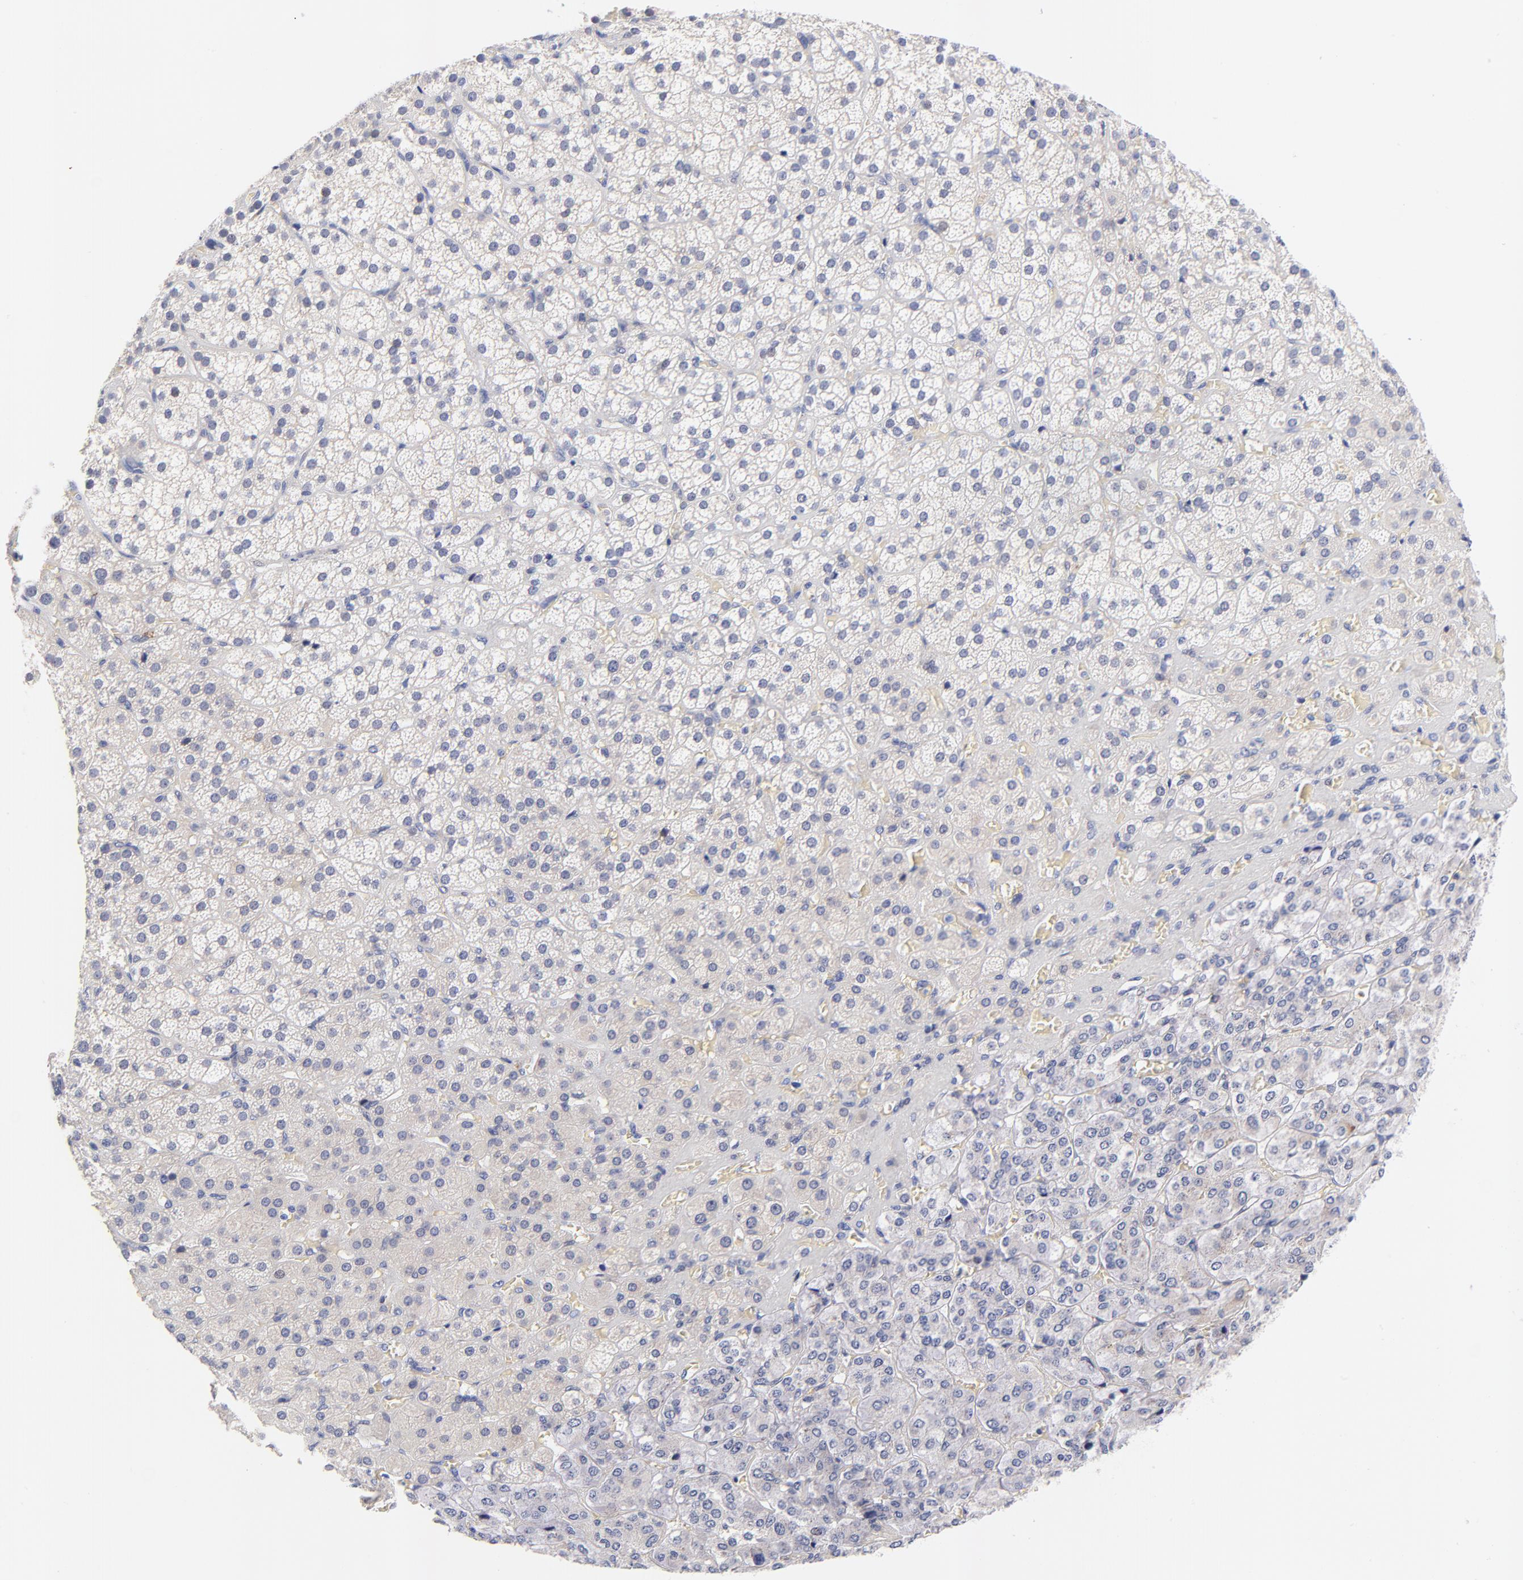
{"staining": {"intensity": "weak", "quantity": "<25%", "location": "cytoplasmic/membranous"}, "tissue": "adrenal gland", "cell_type": "Glandular cells", "image_type": "normal", "snomed": [{"axis": "morphology", "description": "Normal tissue, NOS"}, {"axis": "topography", "description": "Adrenal gland"}], "caption": "This is a histopathology image of immunohistochemistry staining of benign adrenal gland, which shows no positivity in glandular cells. Nuclei are stained in blue.", "gene": "AFF2", "patient": {"sex": "female", "age": 71}}